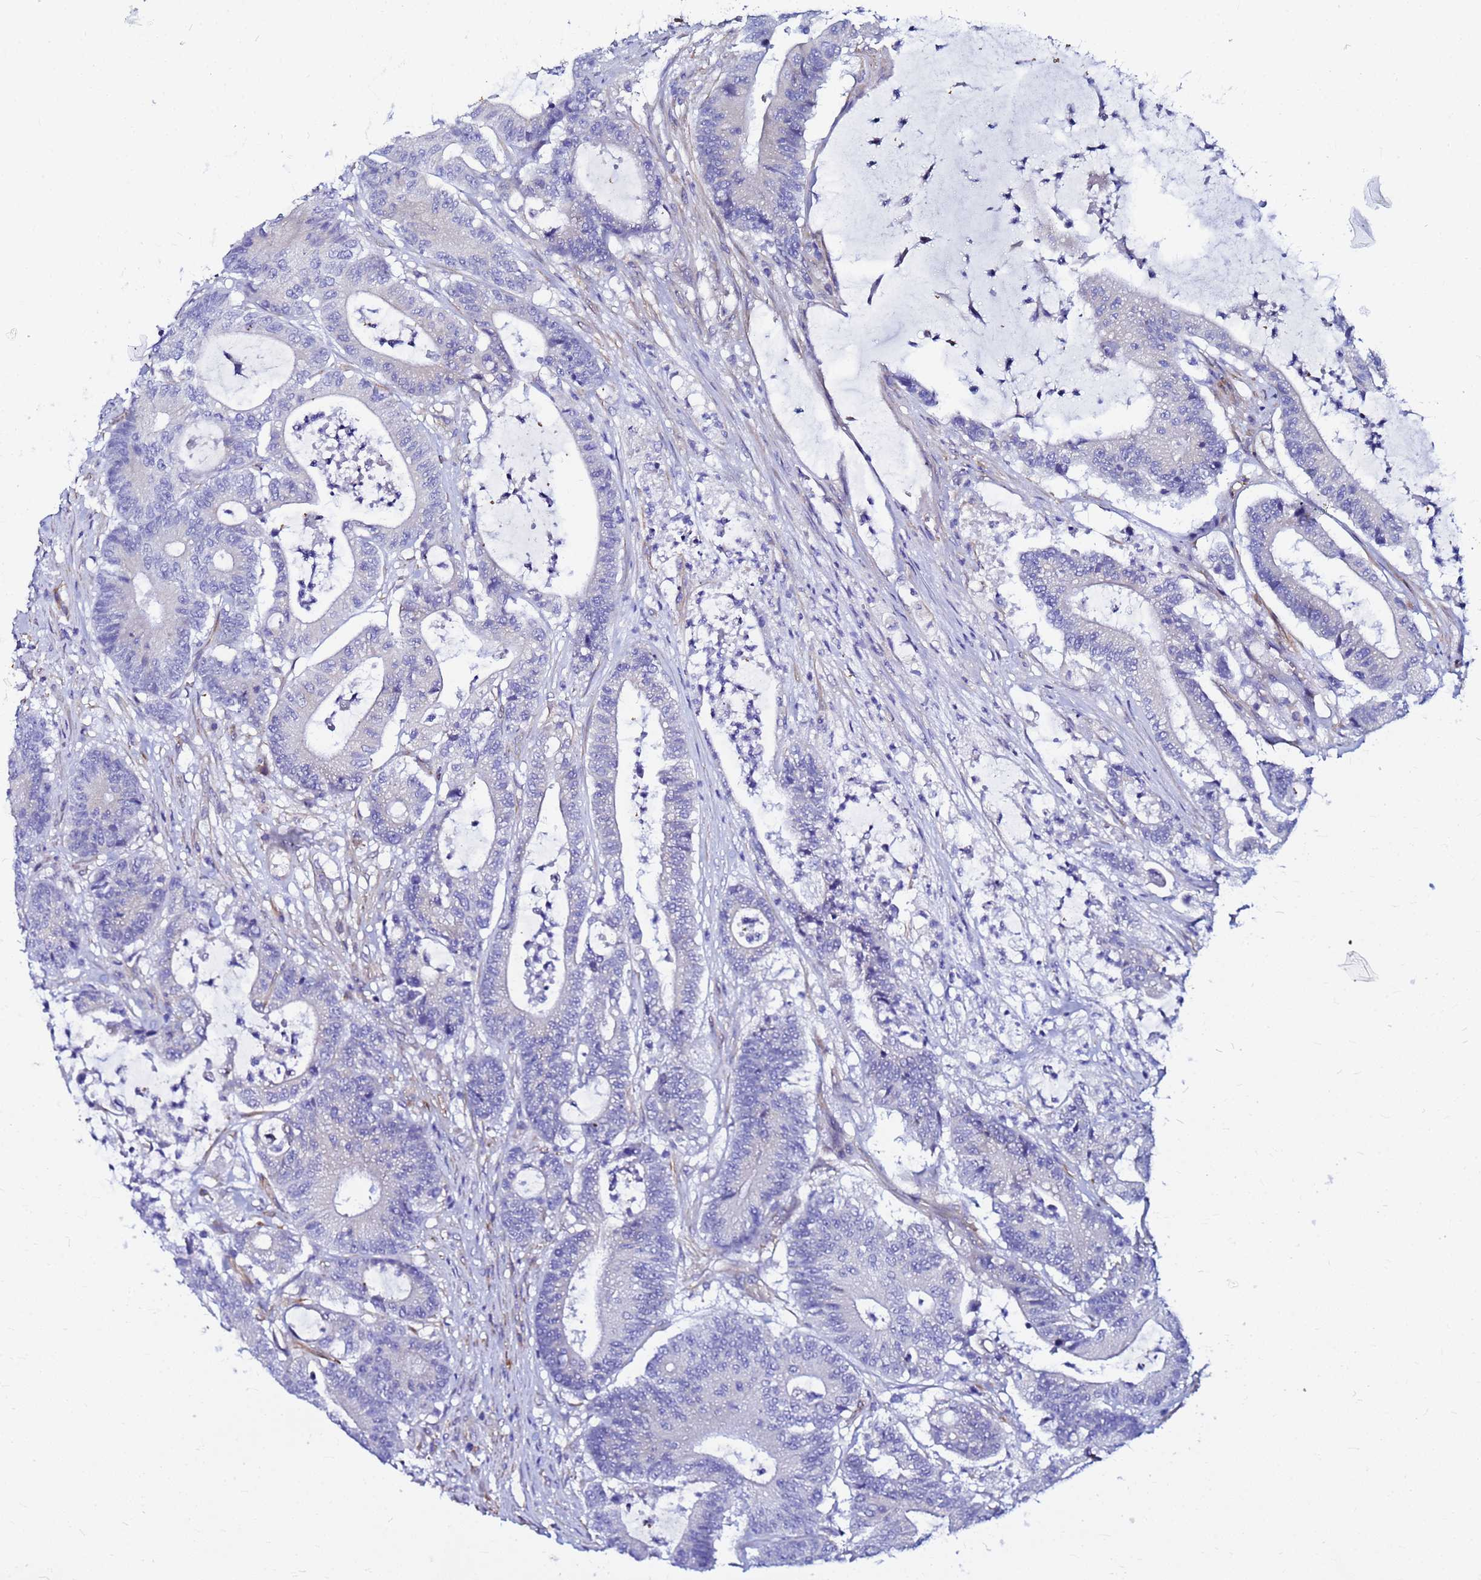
{"staining": {"intensity": "negative", "quantity": "none", "location": "none"}, "tissue": "colorectal cancer", "cell_type": "Tumor cells", "image_type": "cancer", "snomed": [{"axis": "morphology", "description": "Adenocarcinoma, NOS"}, {"axis": "topography", "description": "Colon"}], "caption": "There is no significant staining in tumor cells of adenocarcinoma (colorectal).", "gene": "JRKL", "patient": {"sex": "female", "age": 84}}